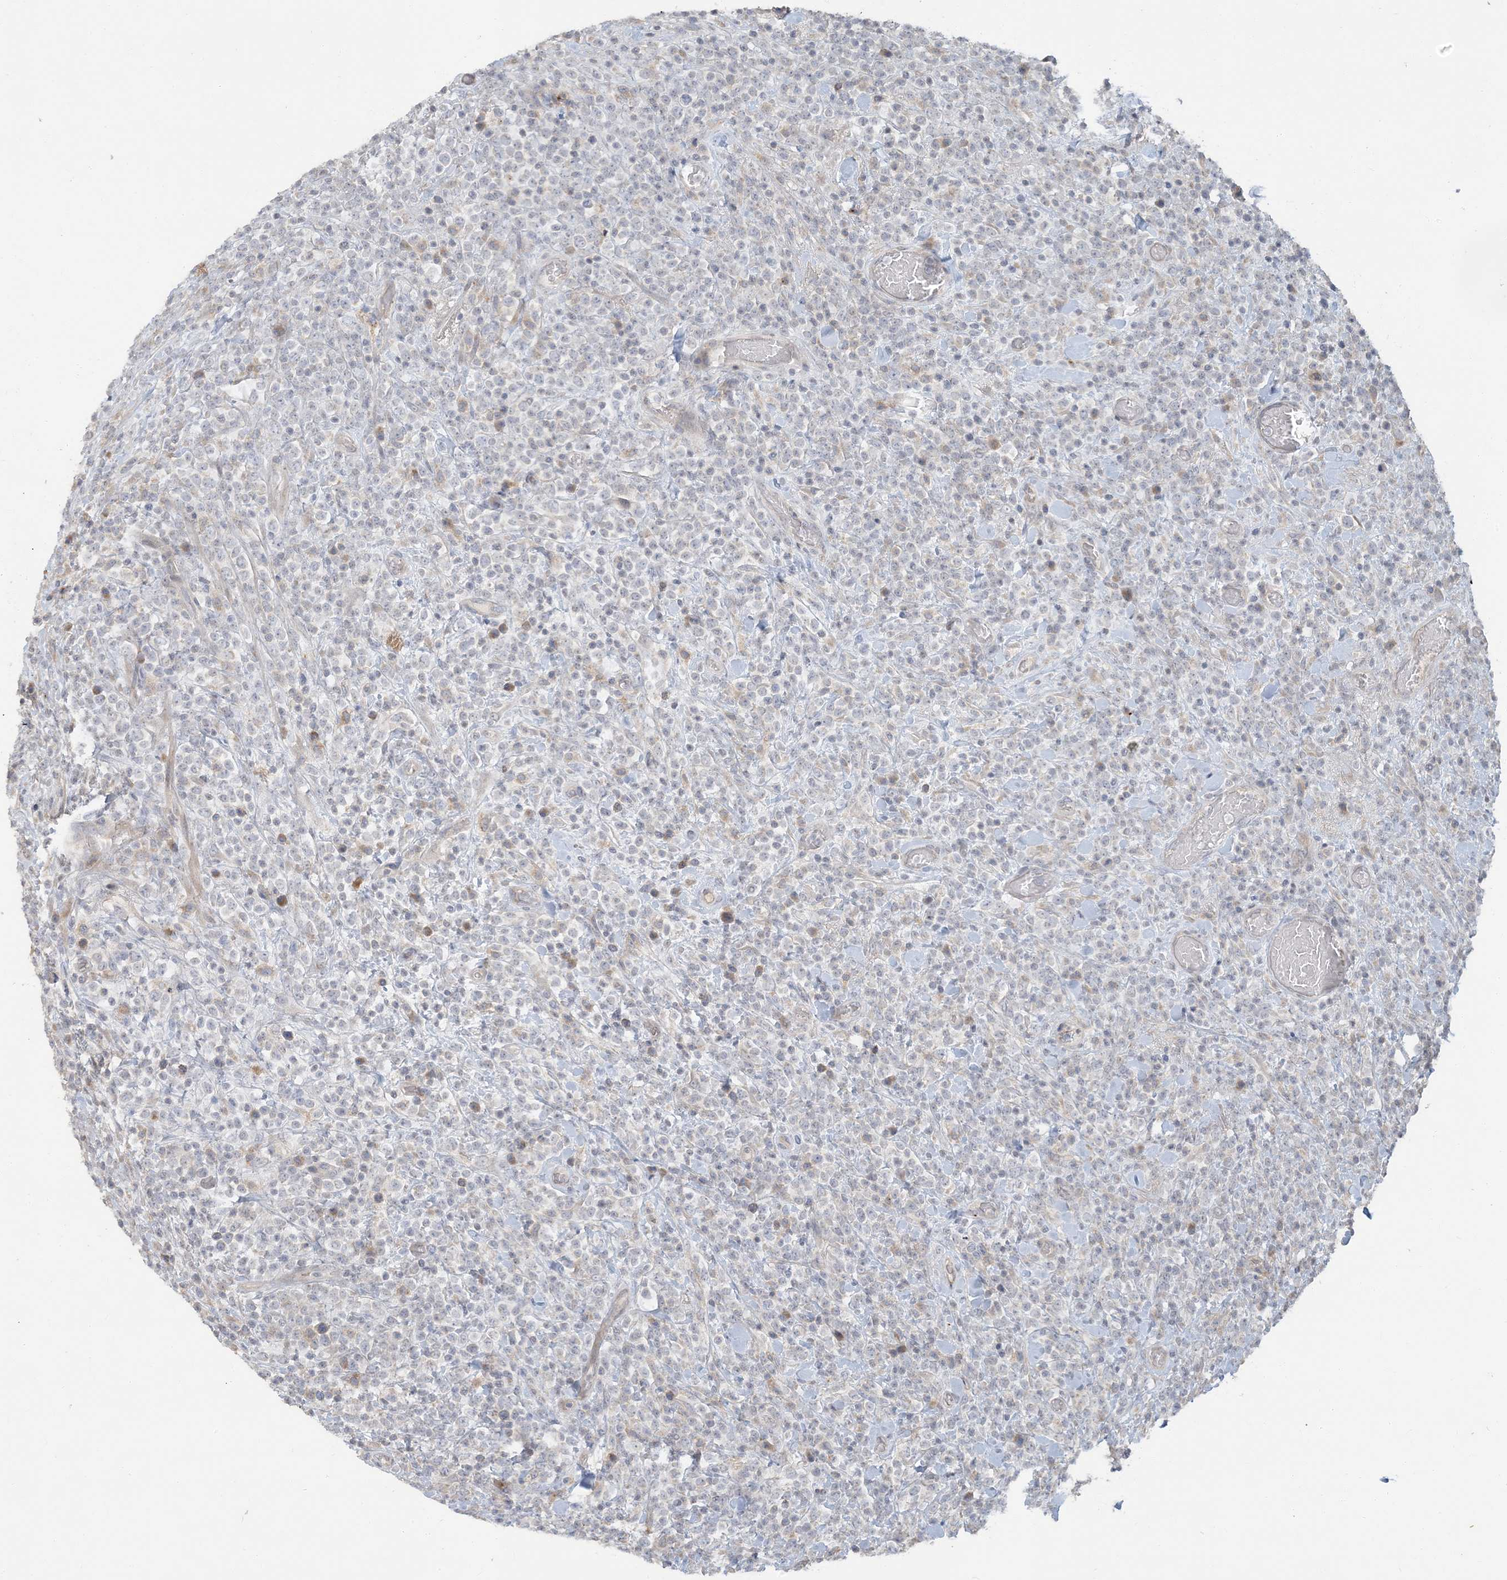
{"staining": {"intensity": "negative", "quantity": "none", "location": "none"}, "tissue": "lymphoma", "cell_type": "Tumor cells", "image_type": "cancer", "snomed": [{"axis": "morphology", "description": "Malignant lymphoma, non-Hodgkin's type, High grade"}, {"axis": "topography", "description": "Colon"}], "caption": "A high-resolution photomicrograph shows IHC staining of high-grade malignant lymphoma, non-Hodgkin's type, which demonstrates no significant staining in tumor cells. (DAB immunohistochemistry, high magnification).", "gene": "LTN1", "patient": {"sex": "female", "age": 53}}